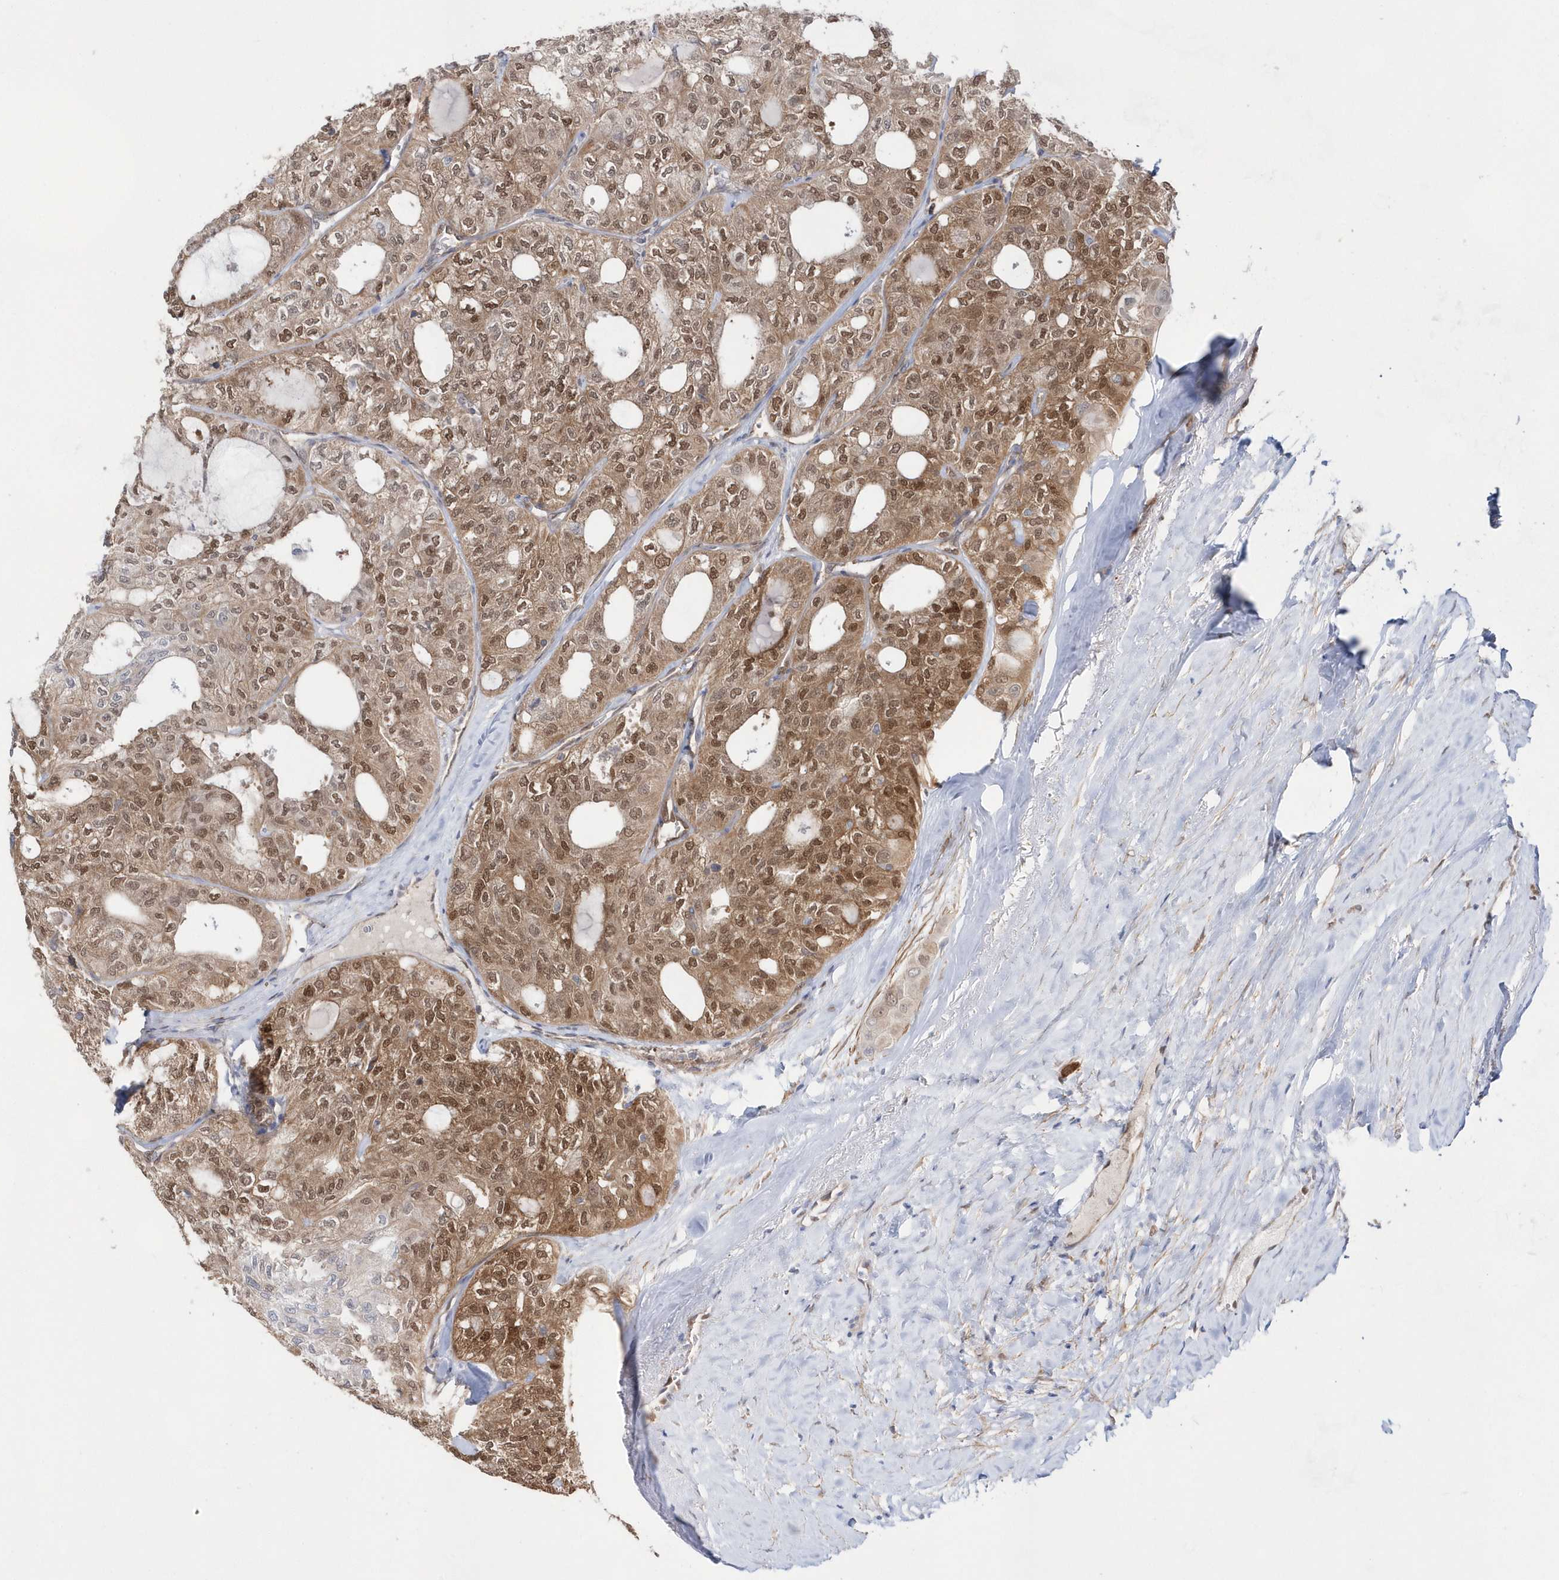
{"staining": {"intensity": "moderate", "quantity": ">75%", "location": "cytoplasmic/membranous,nuclear"}, "tissue": "thyroid cancer", "cell_type": "Tumor cells", "image_type": "cancer", "snomed": [{"axis": "morphology", "description": "Follicular adenoma carcinoma, NOS"}, {"axis": "topography", "description": "Thyroid gland"}], "caption": "Human thyroid follicular adenoma carcinoma stained with a brown dye shows moderate cytoplasmic/membranous and nuclear positive staining in approximately >75% of tumor cells.", "gene": "BDH2", "patient": {"sex": "male", "age": 75}}